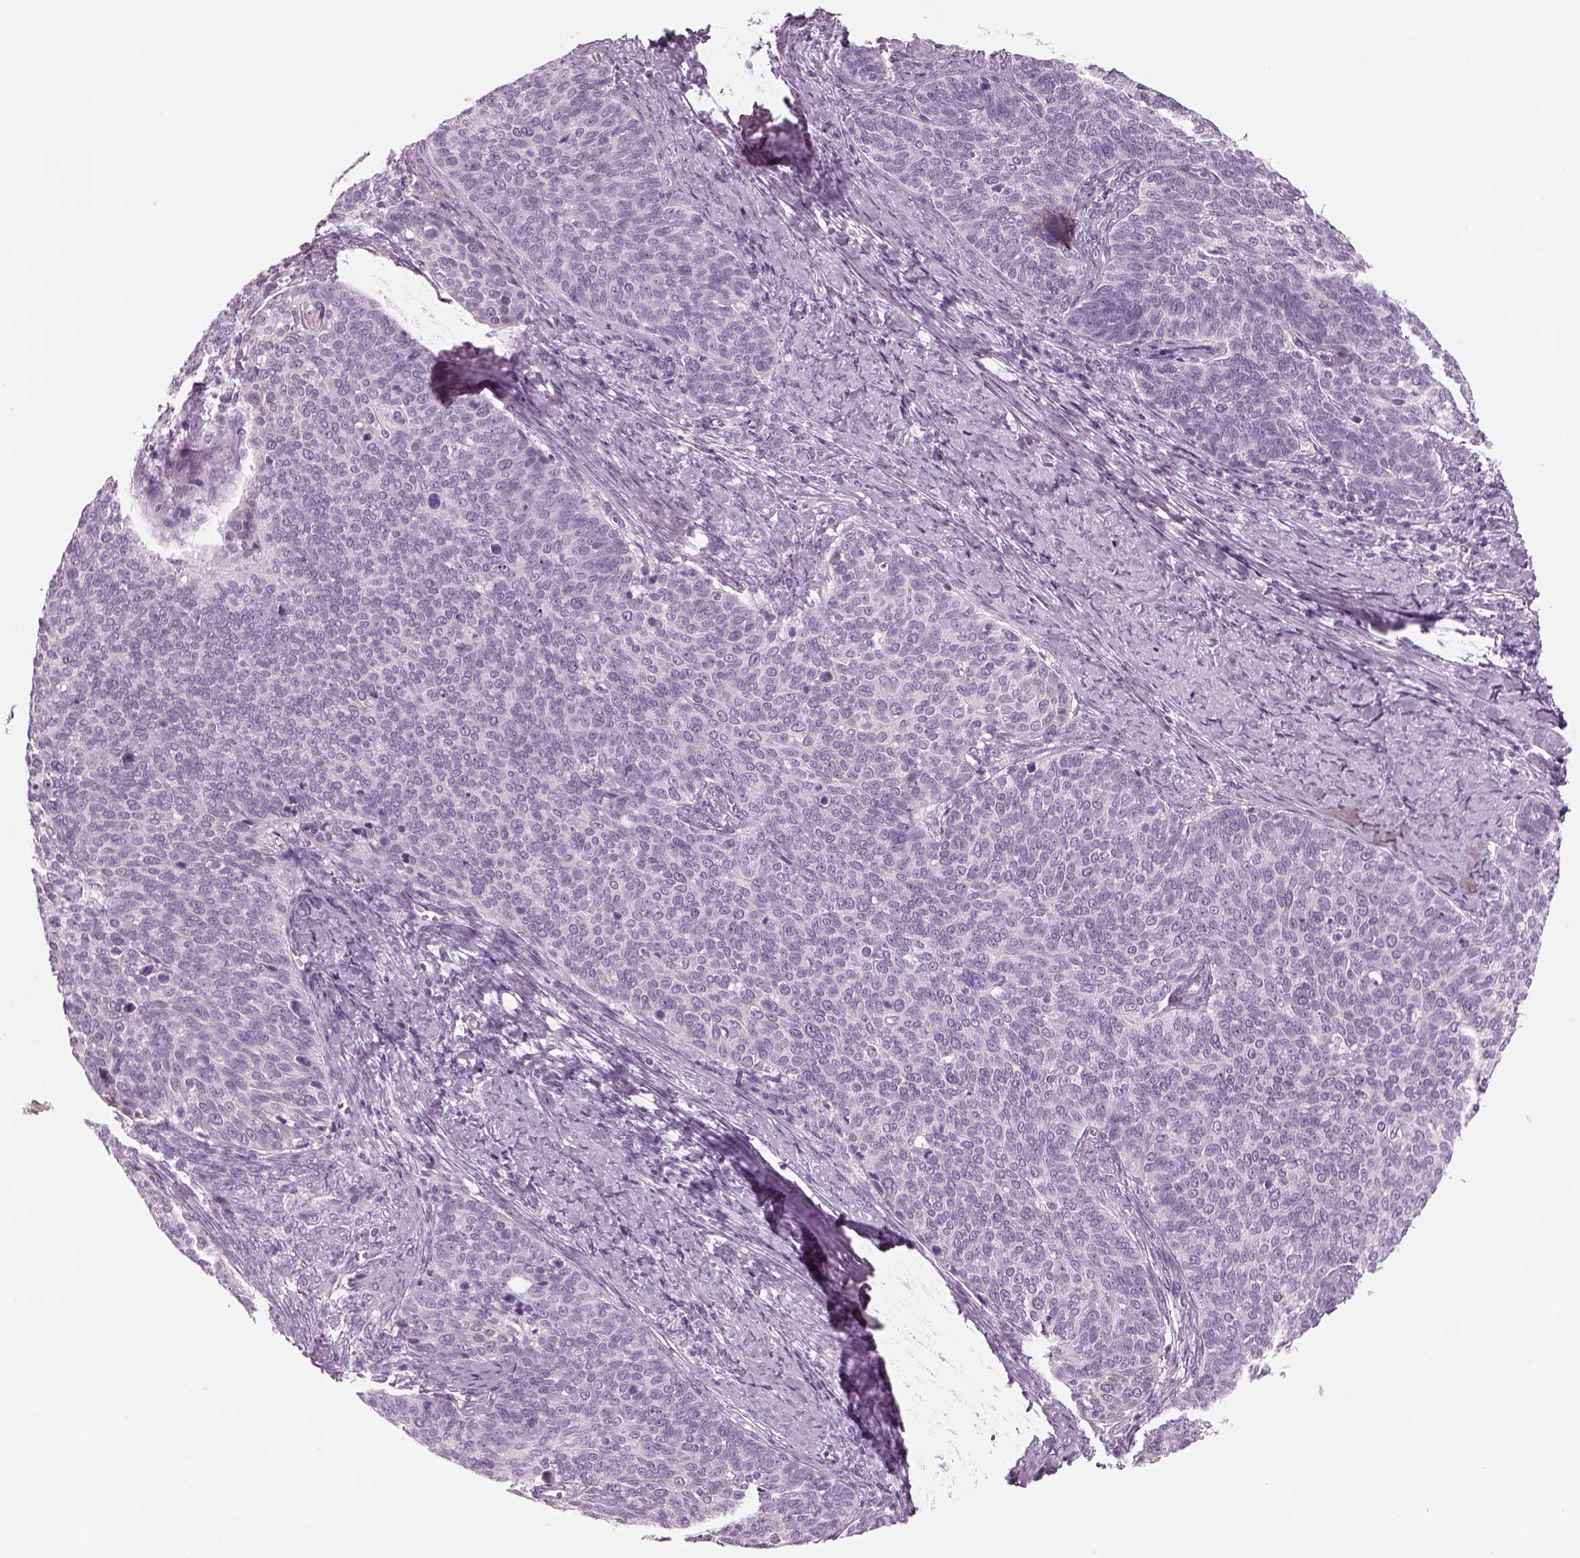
{"staining": {"intensity": "negative", "quantity": "none", "location": "none"}, "tissue": "cervical cancer", "cell_type": "Tumor cells", "image_type": "cancer", "snomed": [{"axis": "morphology", "description": "Normal tissue, NOS"}, {"axis": "morphology", "description": "Squamous cell carcinoma, NOS"}, {"axis": "topography", "description": "Cervix"}], "caption": "Immunohistochemistry (IHC) of cervical cancer (squamous cell carcinoma) reveals no expression in tumor cells. The staining was performed using DAB to visualize the protein expression in brown, while the nuclei were stained in blue with hematoxylin (Magnification: 20x).", "gene": "SAG", "patient": {"sex": "female", "age": 39}}